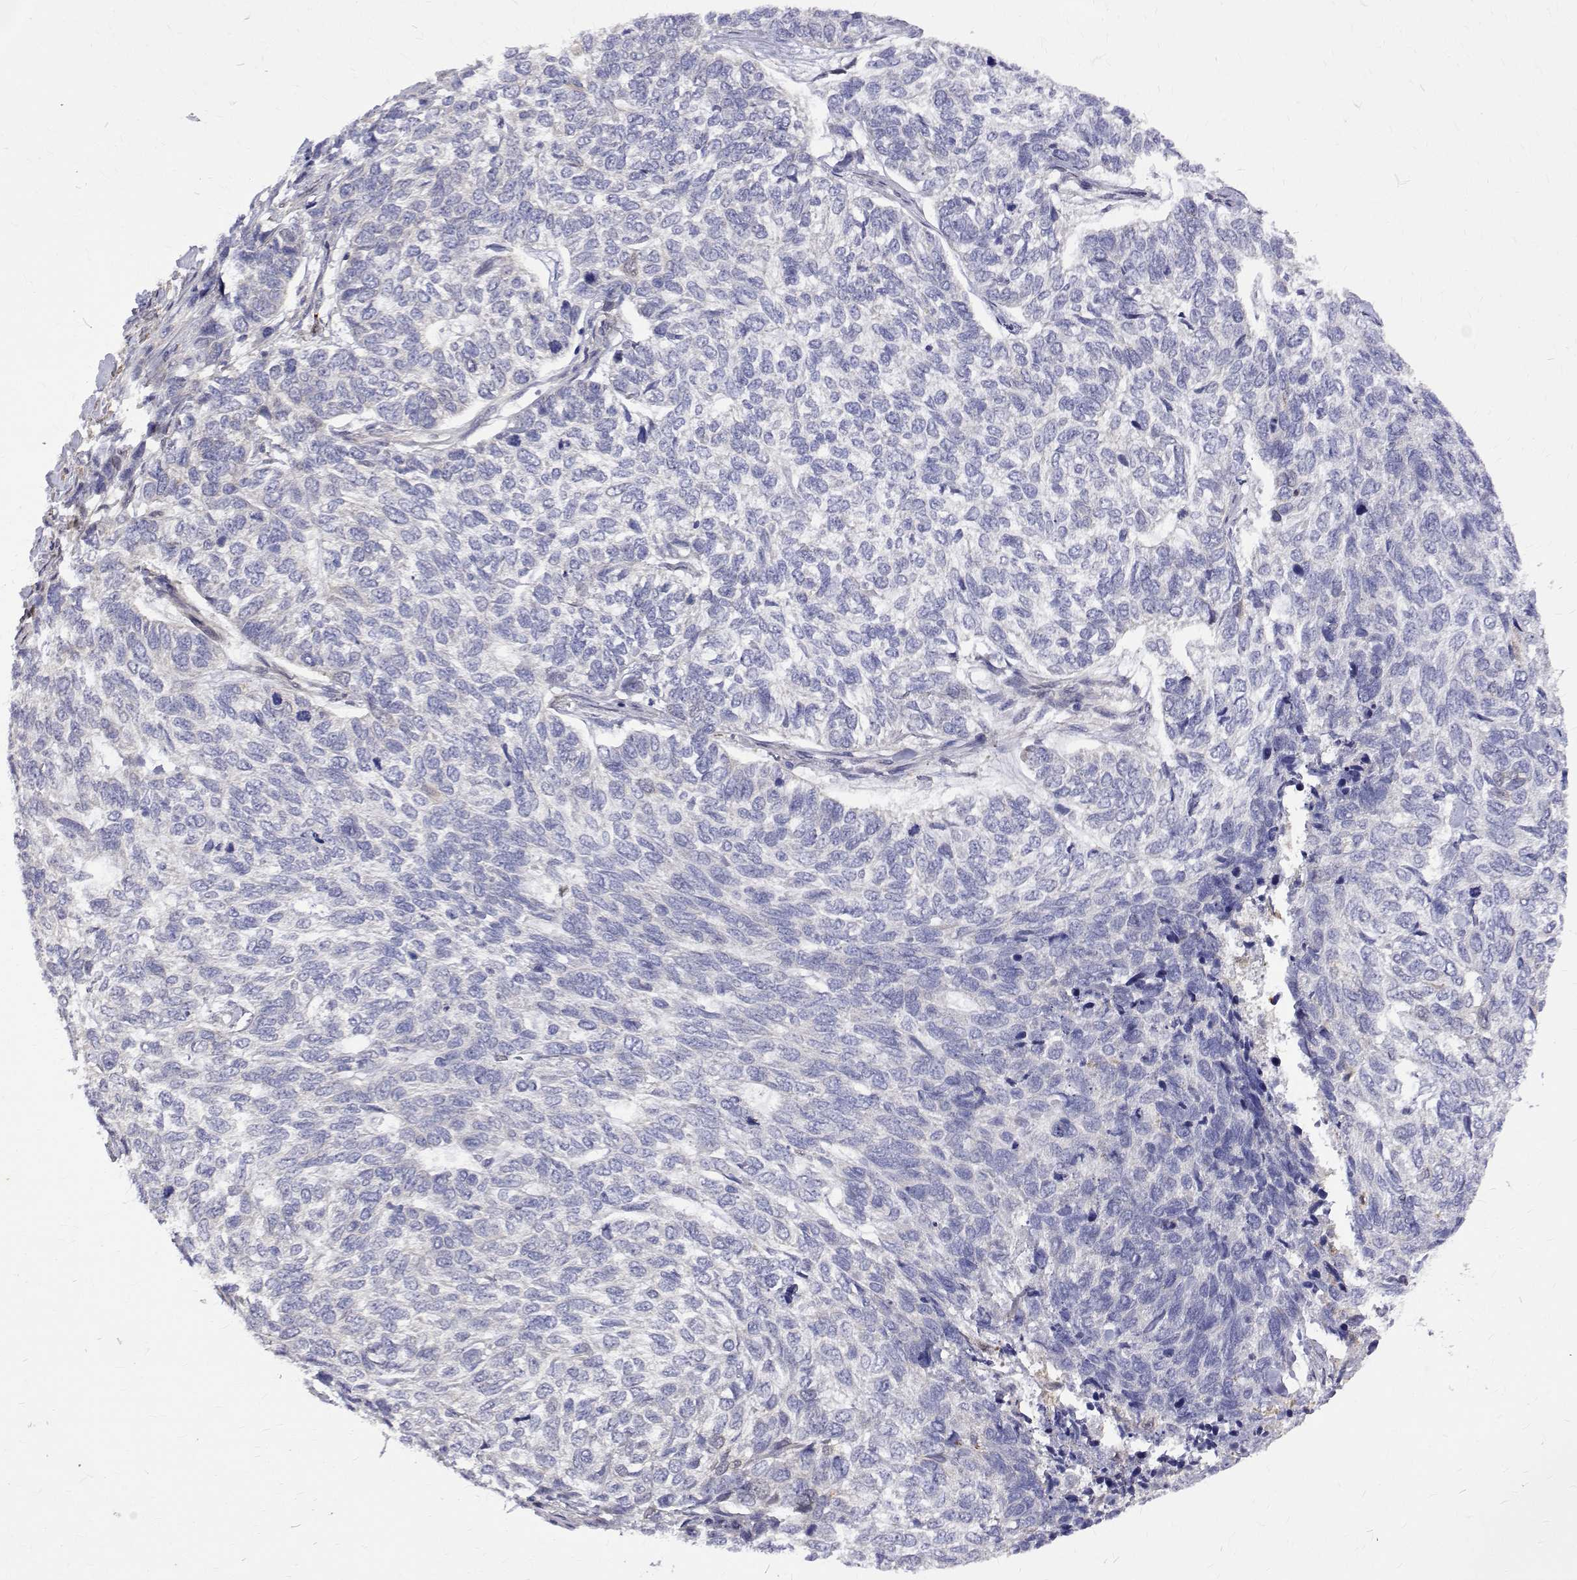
{"staining": {"intensity": "negative", "quantity": "none", "location": "none"}, "tissue": "skin cancer", "cell_type": "Tumor cells", "image_type": "cancer", "snomed": [{"axis": "morphology", "description": "Basal cell carcinoma"}, {"axis": "topography", "description": "Skin"}], "caption": "A high-resolution image shows IHC staining of basal cell carcinoma (skin), which shows no significant staining in tumor cells. Nuclei are stained in blue.", "gene": "PADI1", "patient": {"sex": "female", "age": 65}}